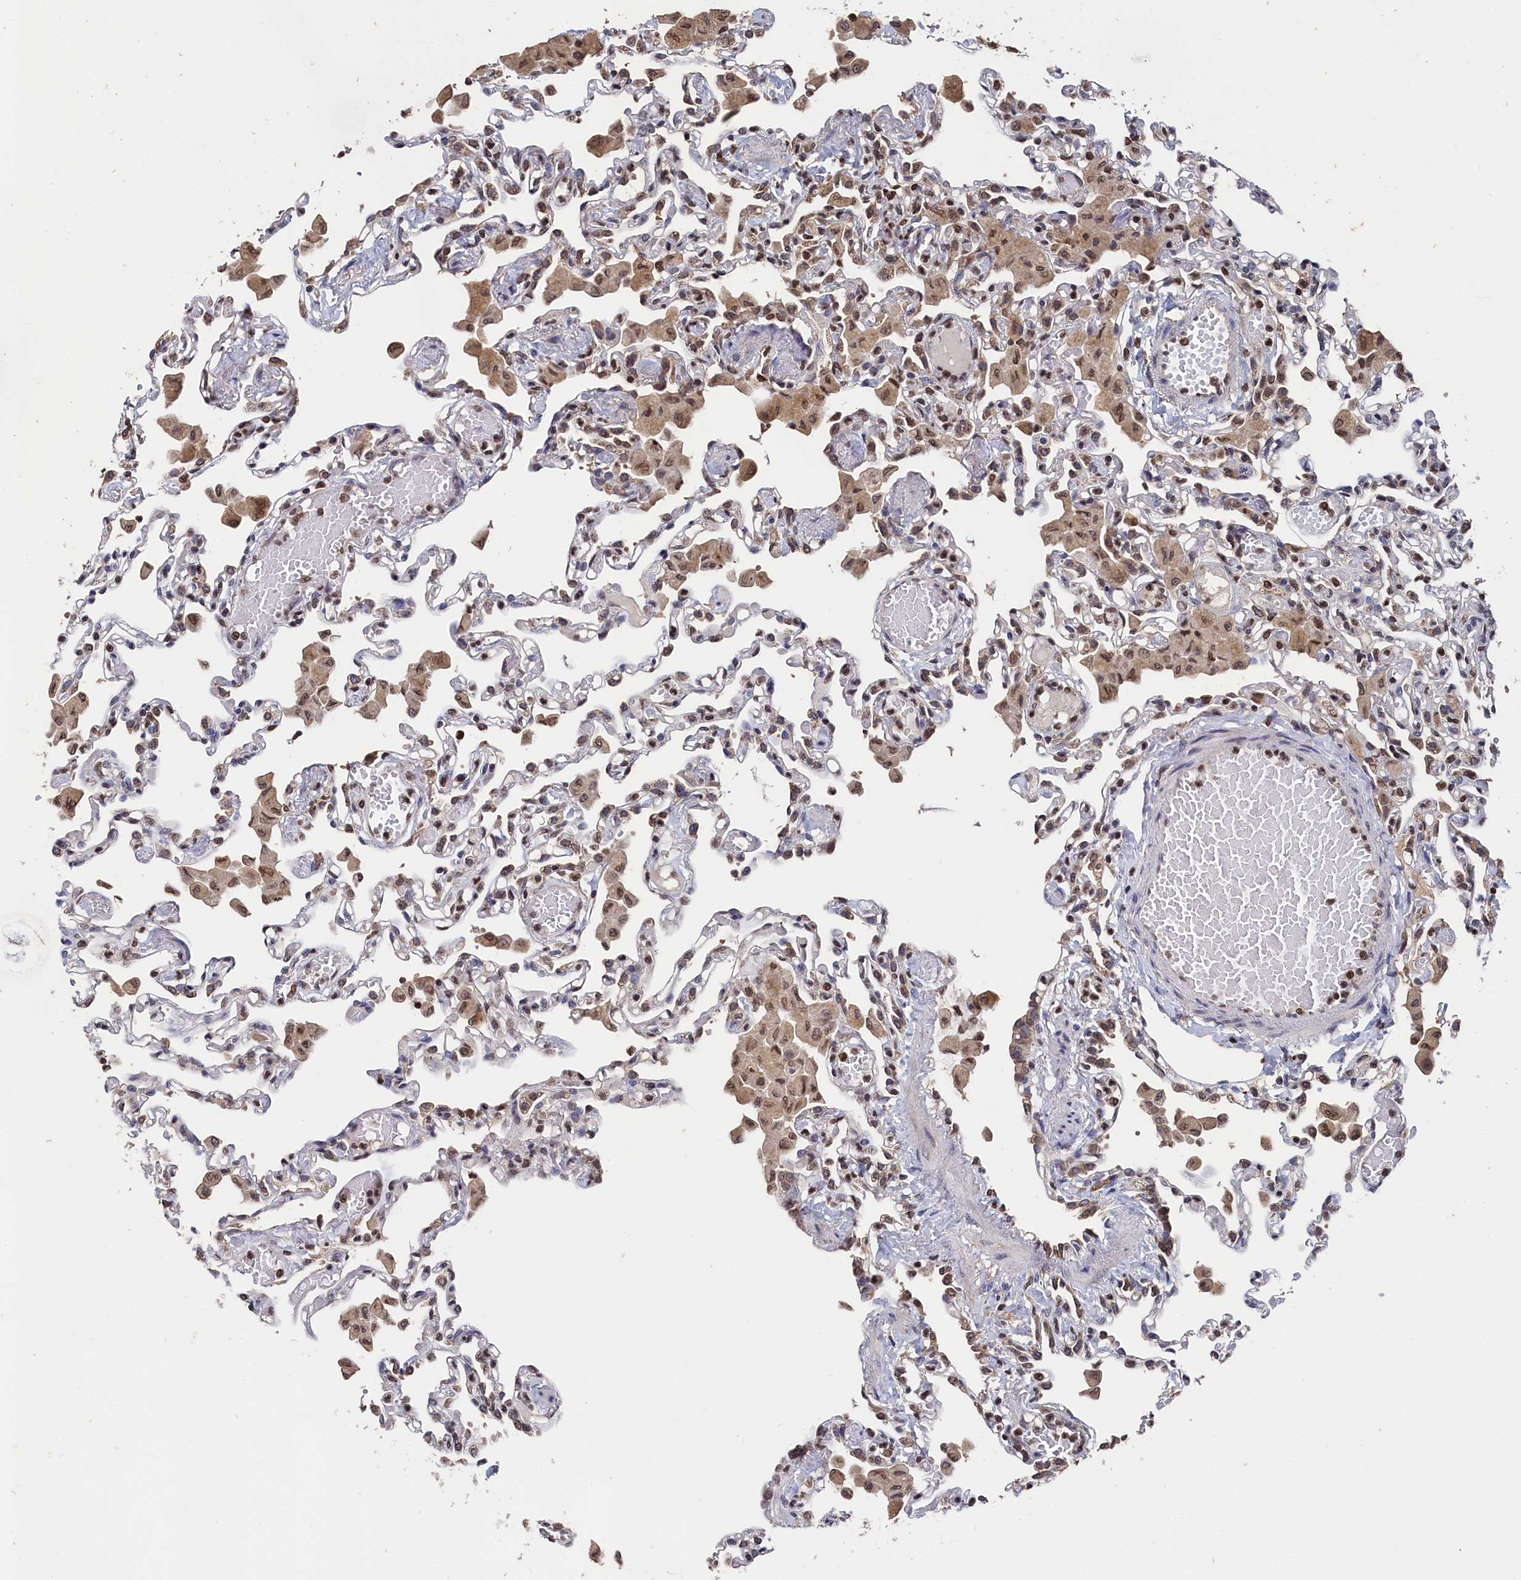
{"staining": {"intensity": "negative", "quantity": "none", "location": "none"}, "tissue": "lung", "cell_type": "Alveolar cells", "image_type": "normal", "snomed": [{"axis": "morphology", "description": "Normal tissue, NOS"}, {"axis": "topography", "description": "Bronchus"}, {"axis": "topography", "description": "Lung"}], "caption": "IHC photomicrograph of benign lung stained for a protein (brown), which displays no expression in alveolar cells. (DAB (3,3'-diaminobenzidine) IHC visualized using brightfield microscopy, high magnification).", "gene": "ANKEF1", "patient": {"sex": "female", "age": 49}}